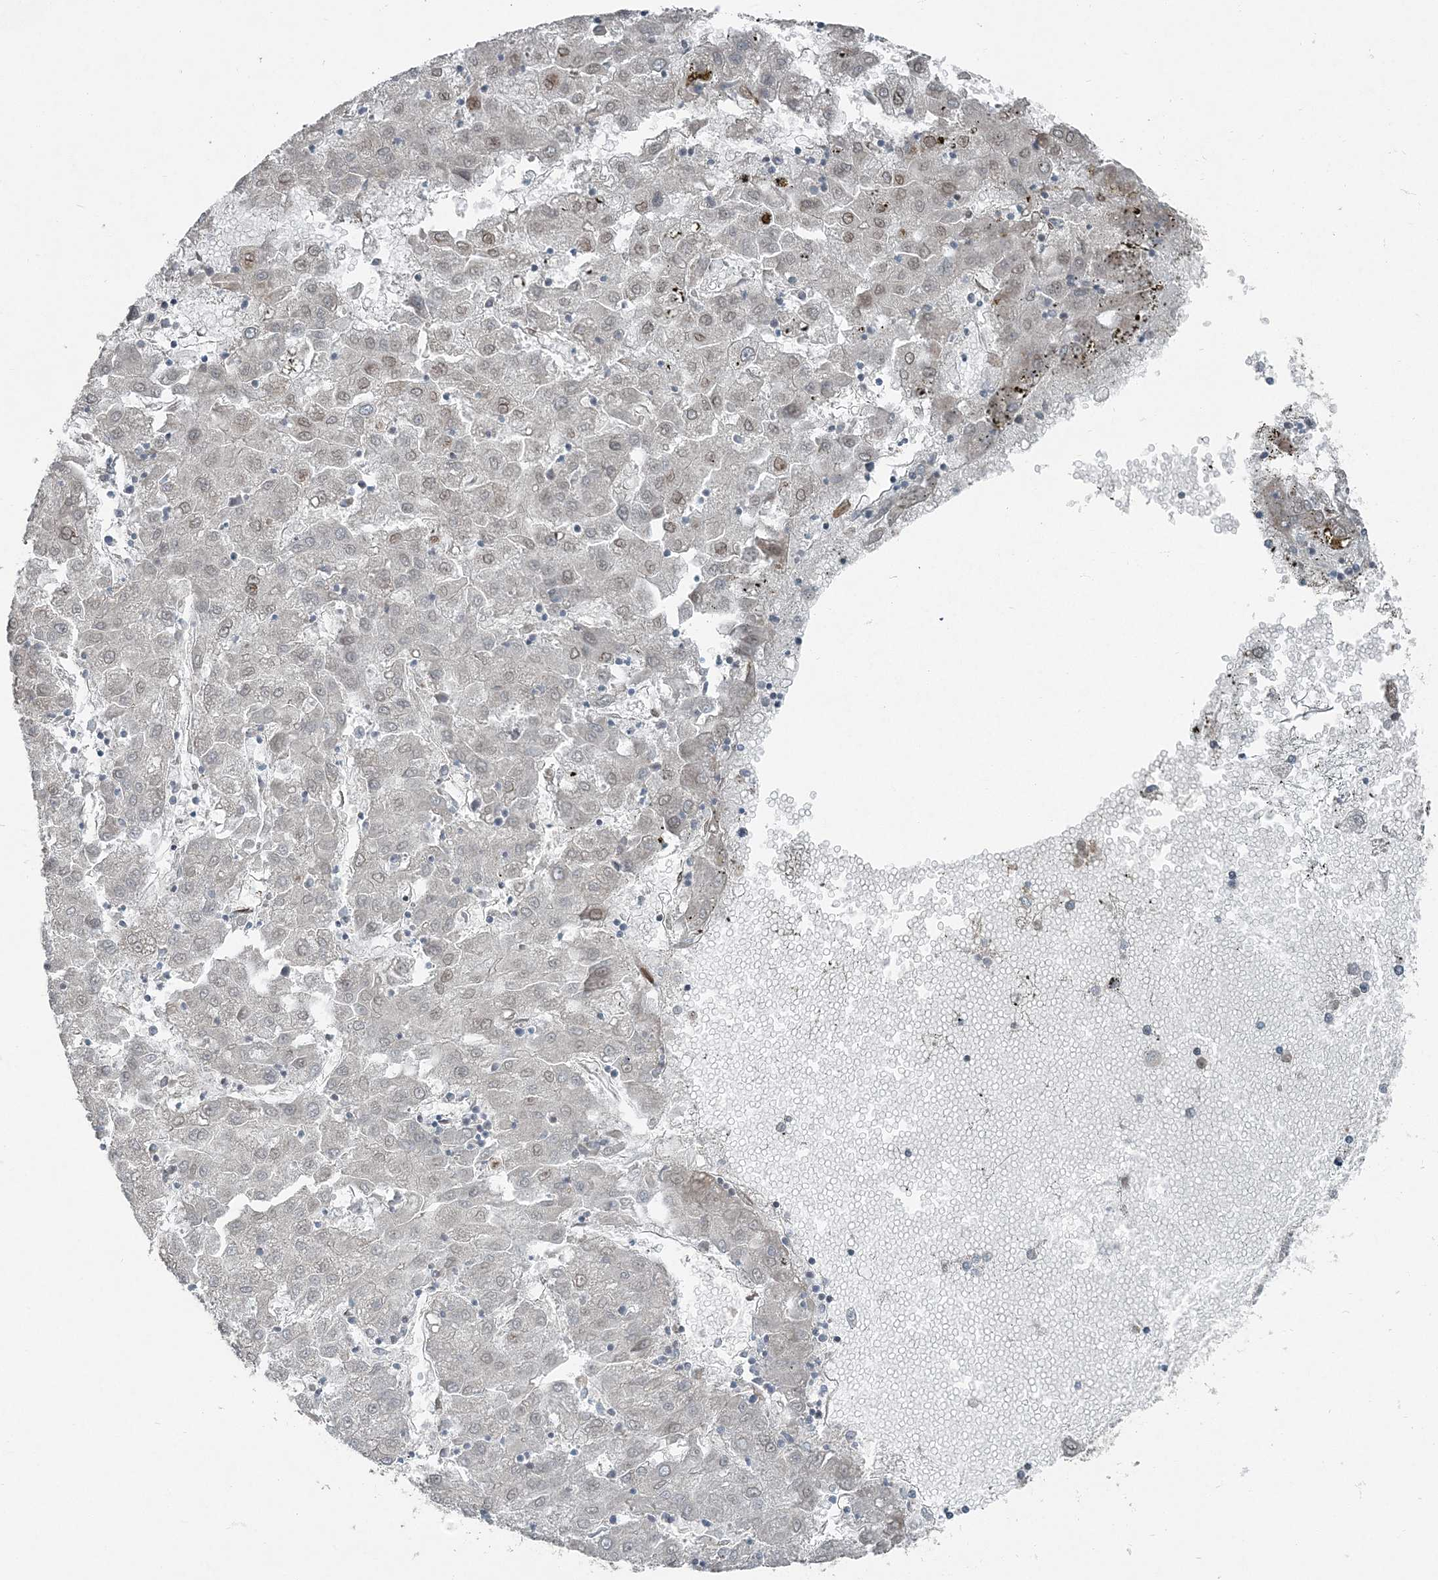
{"staining": {"intensity": "weak", "quantity": "<25%", "location": "nuclear"}, "tissue": "liver cancer", "cell_type": "Tumor cells", "image_type": "cancer", "snomed": [{"axis": "morphology", "description": "Carcinoma, Hepatocellular, NOS"}, {"axis": "topography", "description": "Liver"}], "caption": "IHC of liver cancer (hepatocellular carcinoma) reveals no staining in tumor cells. (Stains: DAB IHC with hematoxylin counter stain, Microscopy: brightfield microscopy at high magnification).", "gene": "FBXL17", "patient": {"sex": "male", "age": 72}}